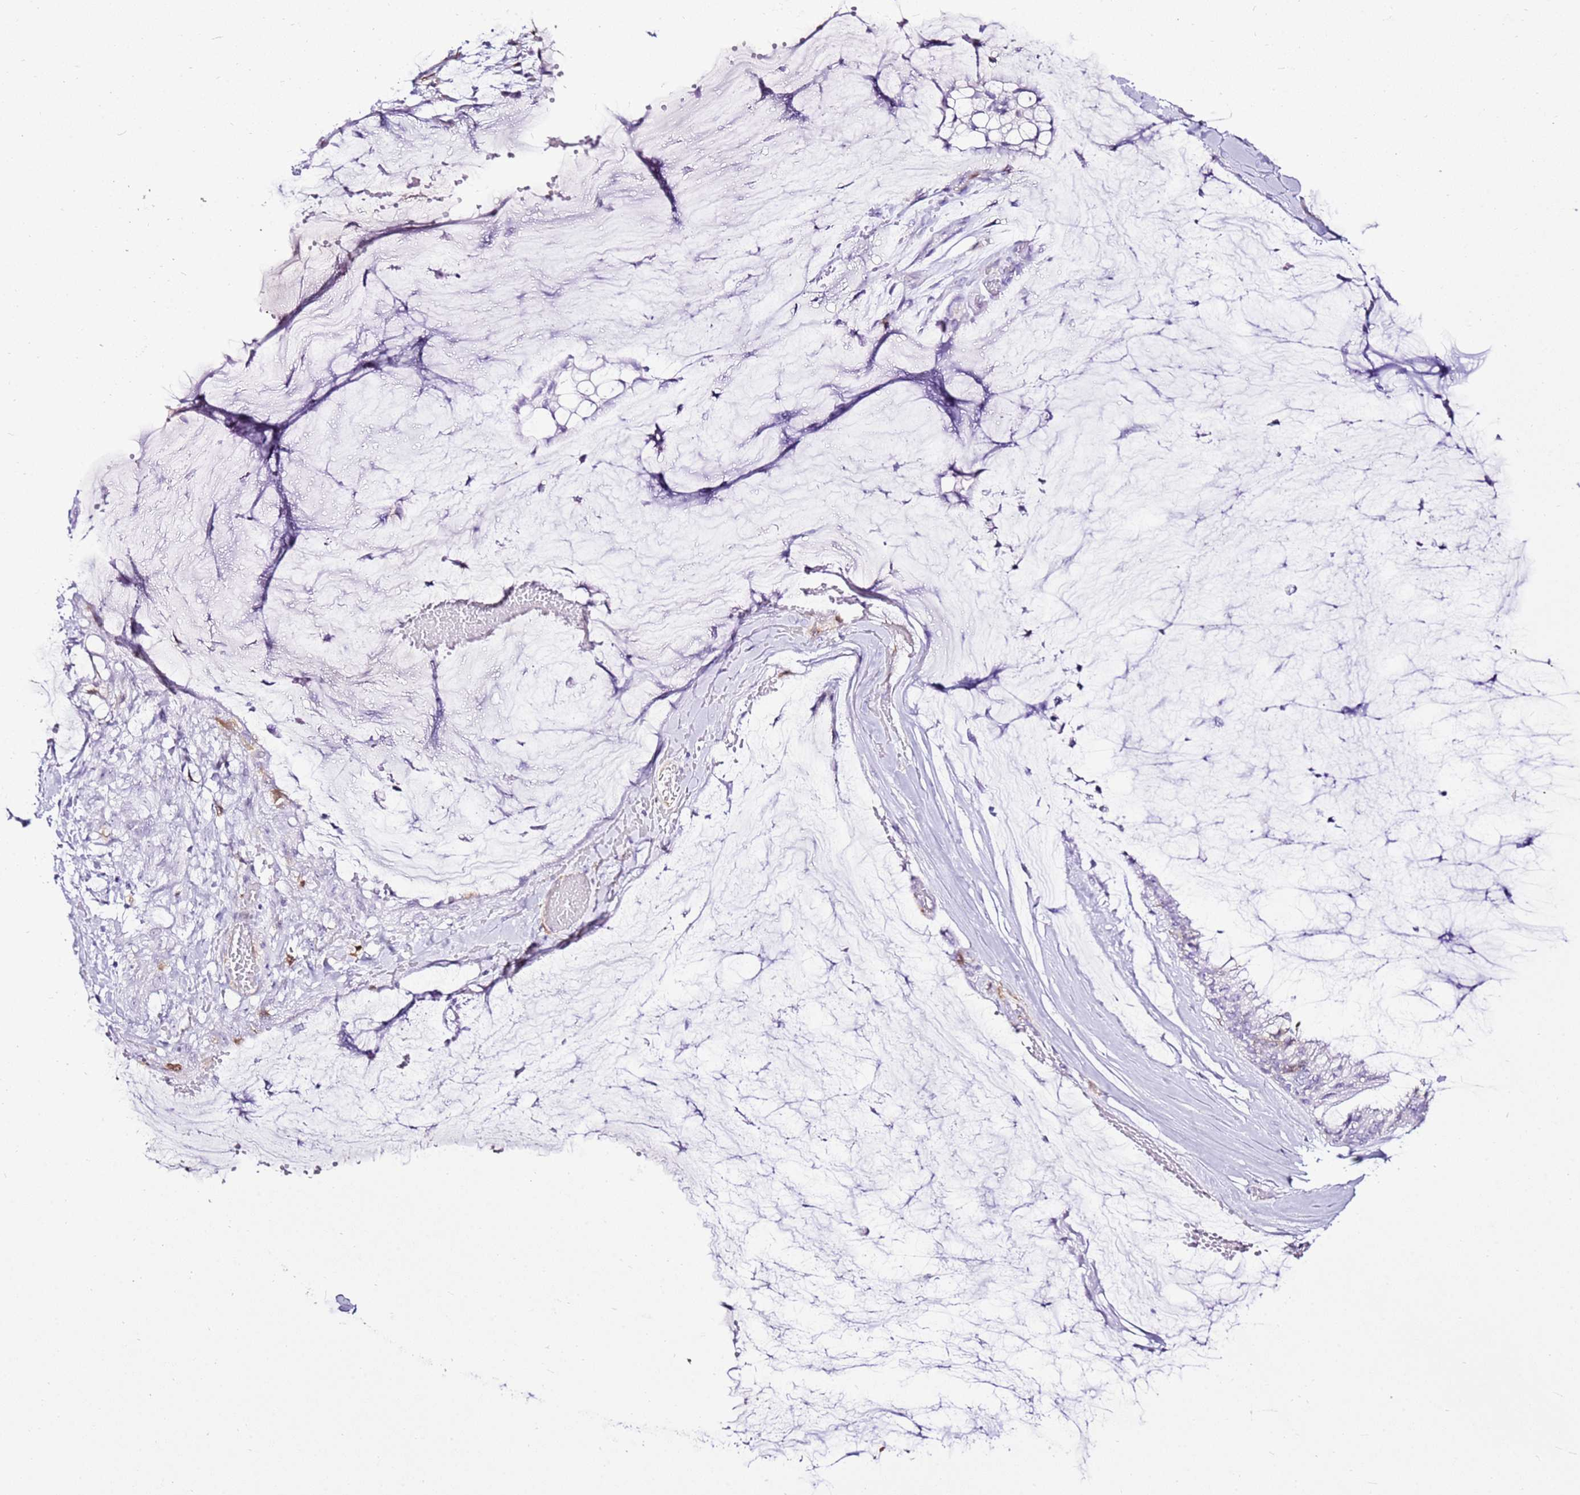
{"staining": {"intensity": "negative", "quantity": "none", "location": "none"}, "tissue": "ovarian cancer", "cell_type": "Tumor cells", "image_type": "cancer", "snomed": [{"axis": "morphology", "description": "Cystadenocarcinoma, mucinous, NOS"}, {"axis": "topography", "description": "Ovary"}], "caption": "Protein analysis of ovarian cancer exhibits no significant expression in tumor cells. Brightfield microscopy of IHC stained with DAB (3,3'-diaminobenzidine) (brown) and hematoxylin (blue), captured at high magnification.", "gene": "SPC25", "patient": {"sex": "female", "age": 39}}